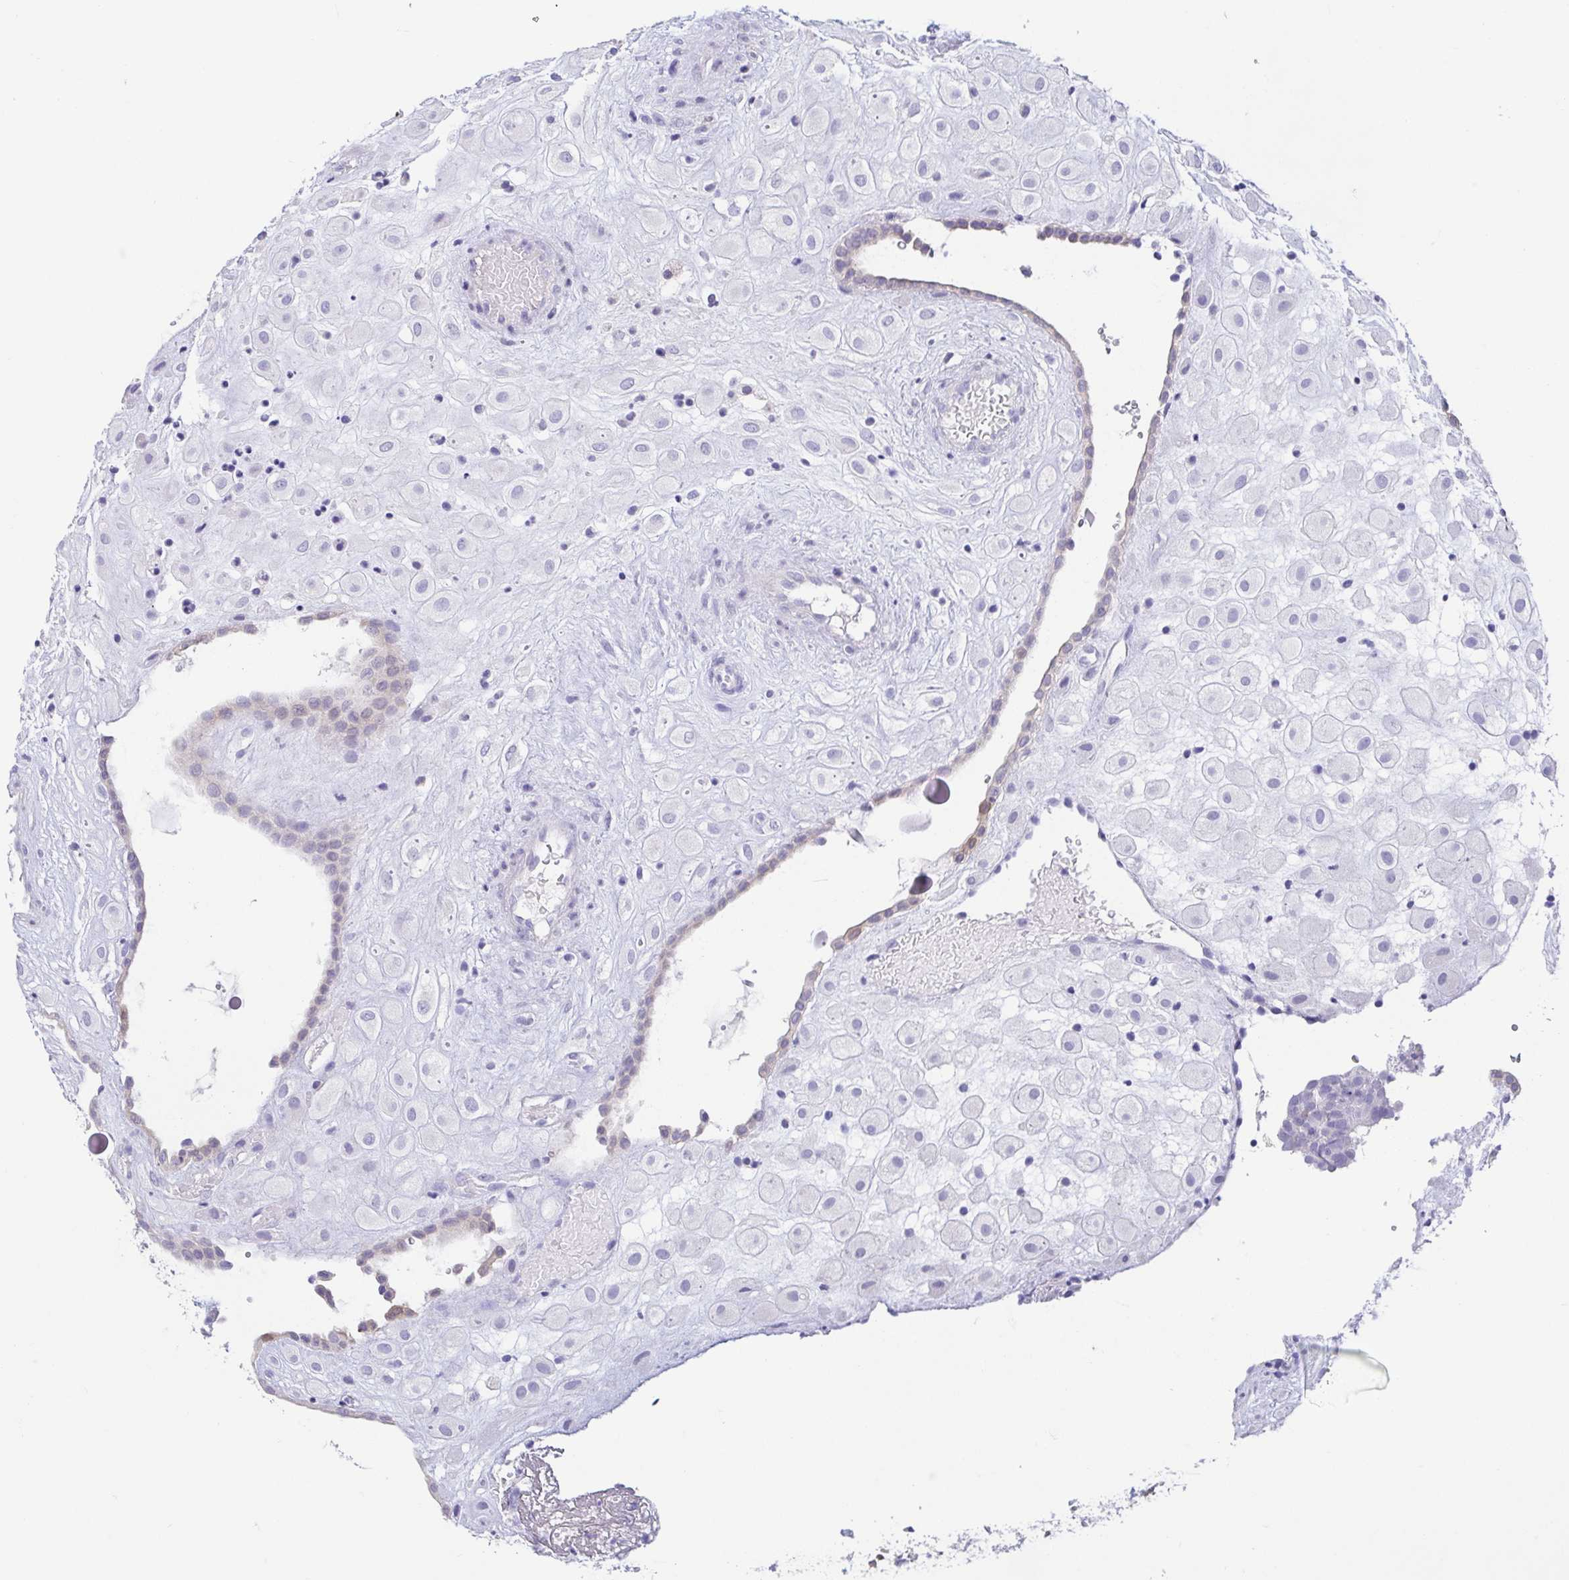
{"staining": {"intensity": "negative", "quantity": "none", "location": "none"}, "tissue": "placenta", "cell_type": "Decidual cells", "image_type": "normal", "snomed": [{"axis": "morphology", "description": "Normal tissue, NOS"}, {"axis": "topography", "description": "Placenta"}], "caption": "Immunohistochemistry (IHC) photomicrograph of unremarkable placenta: placenta stained with DAB (3,3'-diaminobenzidine) reveals no significant protein positivity in decidual cells. (Immunohistochemistry (IHC), brightfield microscopy, high magnification).", "gene": "FABP3", "patient": {"sex": "female", "age": 24}}